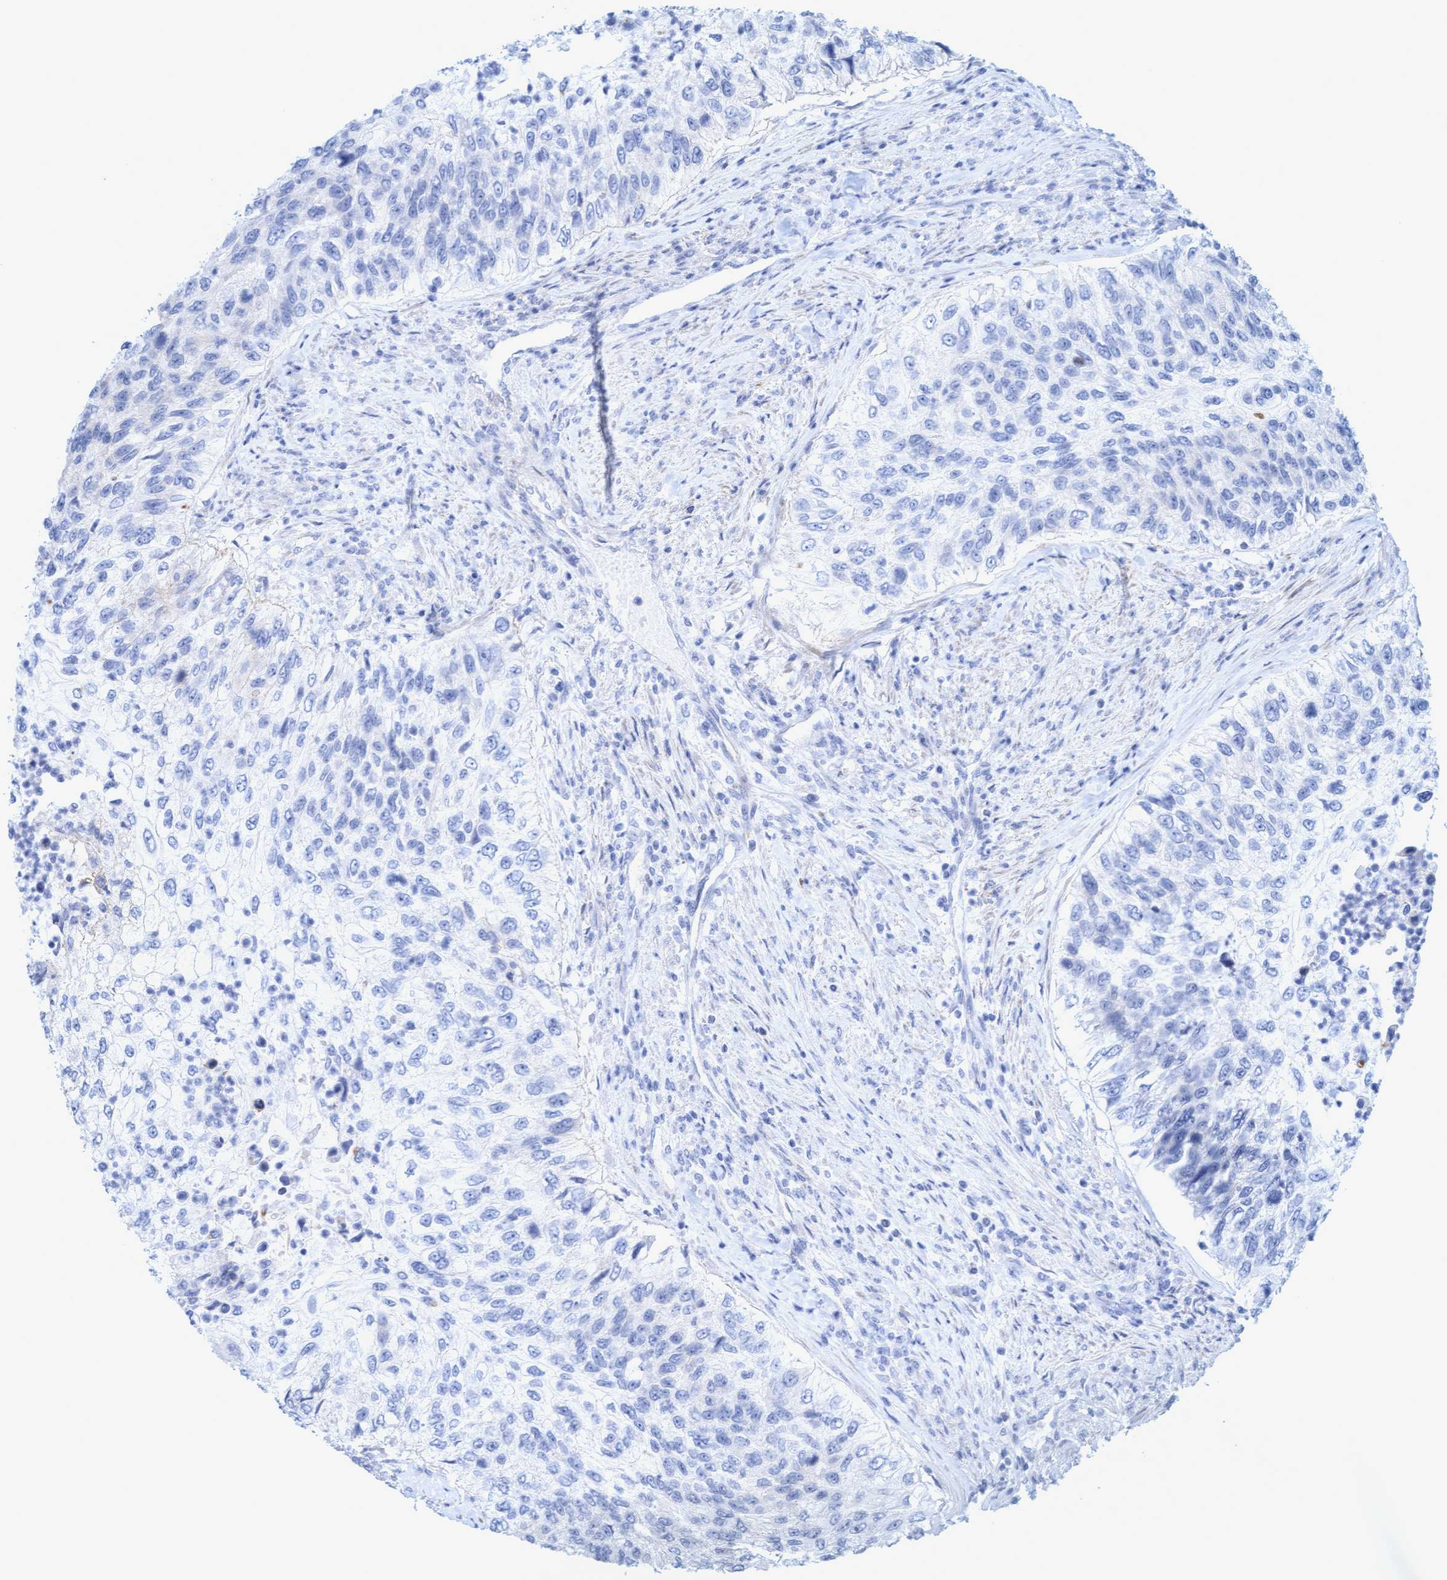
{"staining": {"intensity": "negative", "quantity": "none", "location": "none"}, "tissue": "urothelial cancer", "cell_type": "Tumor cells", "image_type": "cancer", "snomed": [{"axis": "morphology", "description": "Urothelial carcinoma, High grade"}, {"axis": "topography", "description": "Urinary bladder"}], "caption": "Tumor cells show no significant staining in urothelial carcinoma (high-grade).", "gene": "MTFR1", "patient": {"sex": "female", "age": 60}}